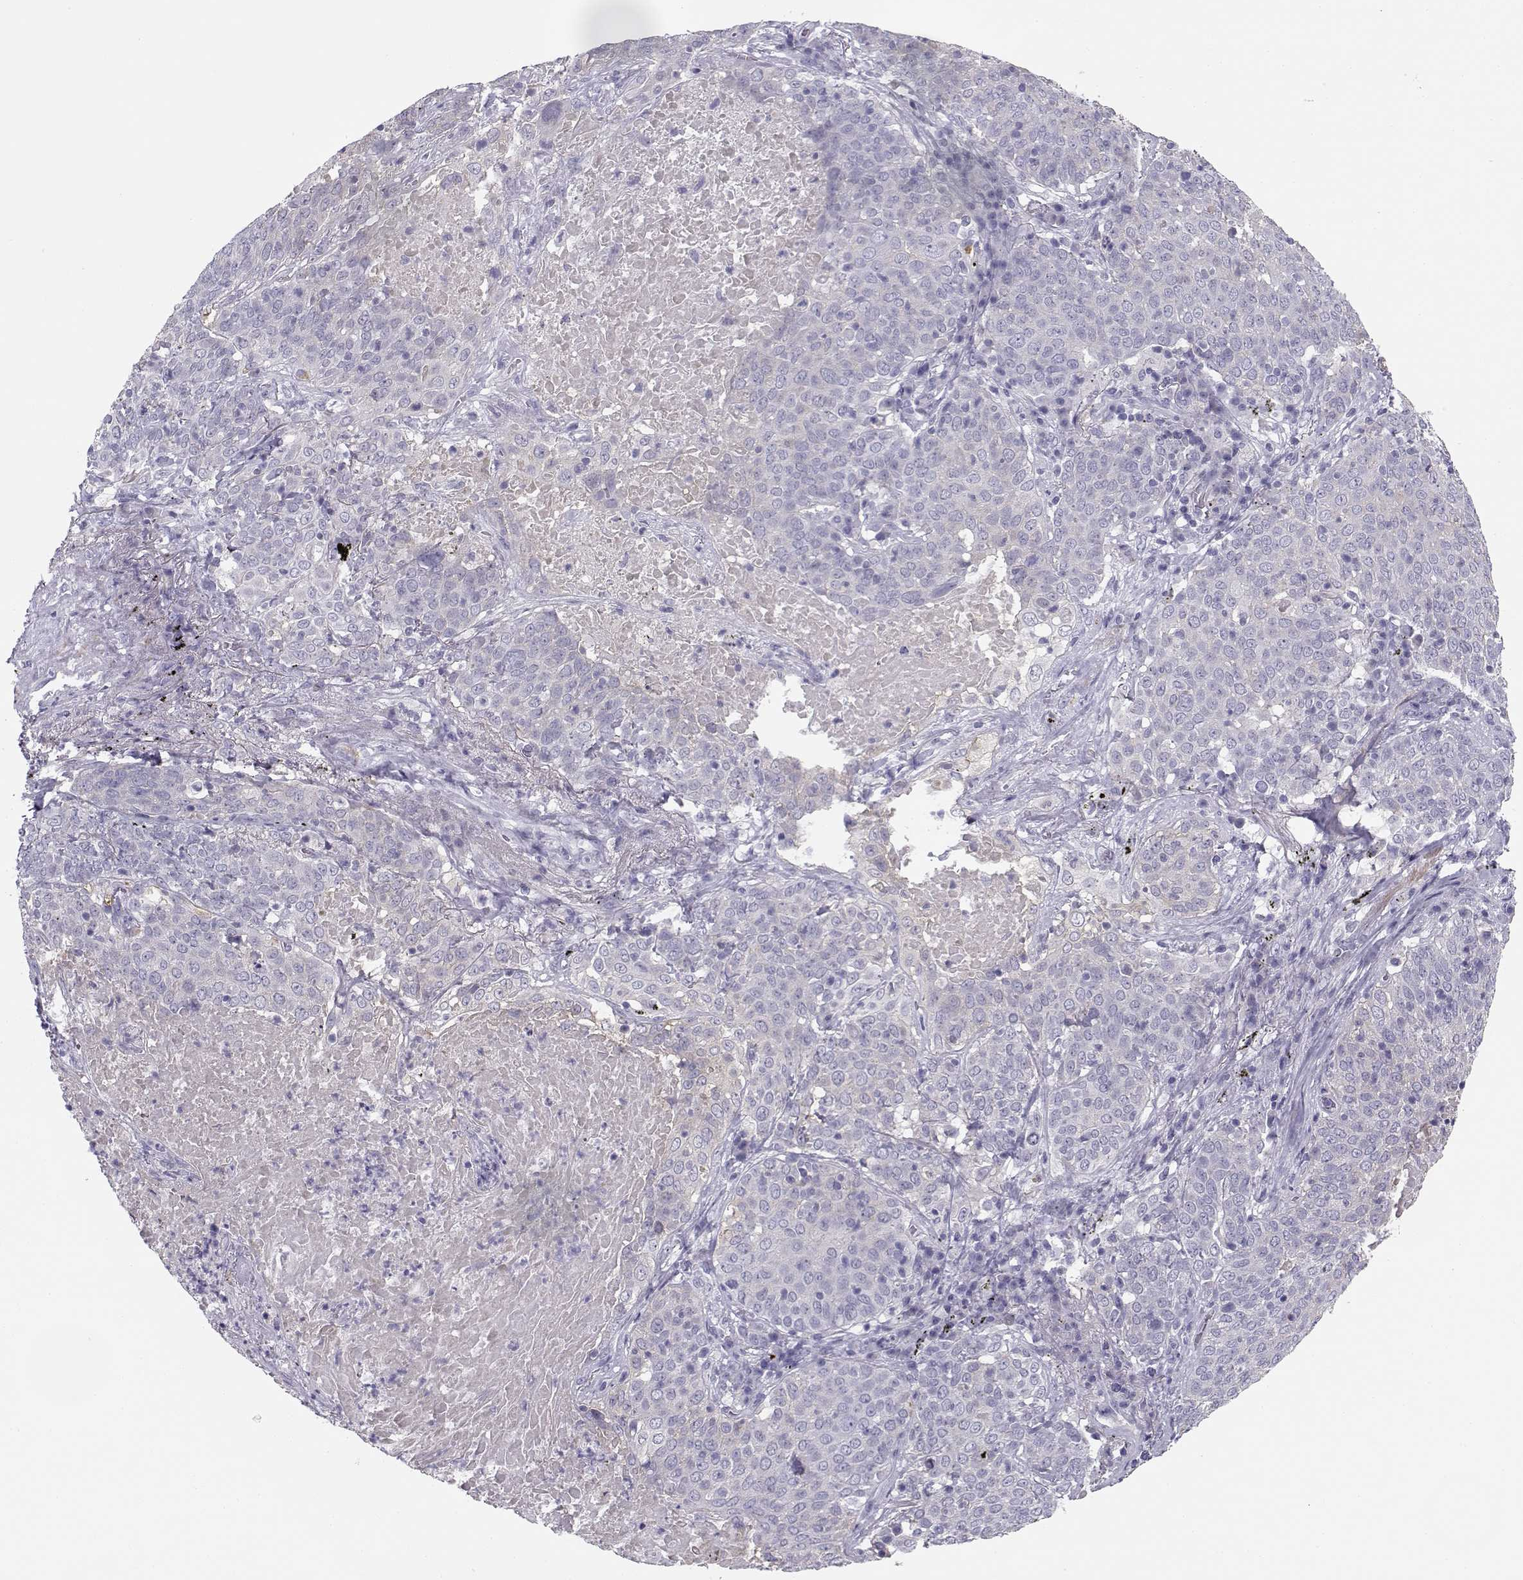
{"staining": {"intensity": "negative", "quantity": "none", "location": "none"}, "tissue": "lung cancer", "cell_type": "Tumor cells", "image_type": "cancer", "snomed": [{"axis": "morphology", "description": "Squamous cell carcinoma, NOS"}, {"axis": "topography", "description": "Lung"}], "caption": "Immunohistochemical staining of human lung squamous cell carcinoma reveals no significant expression in tumor cells.", "gene": "CREB3L3", "patient": {"sex": "male", "age": 82}}